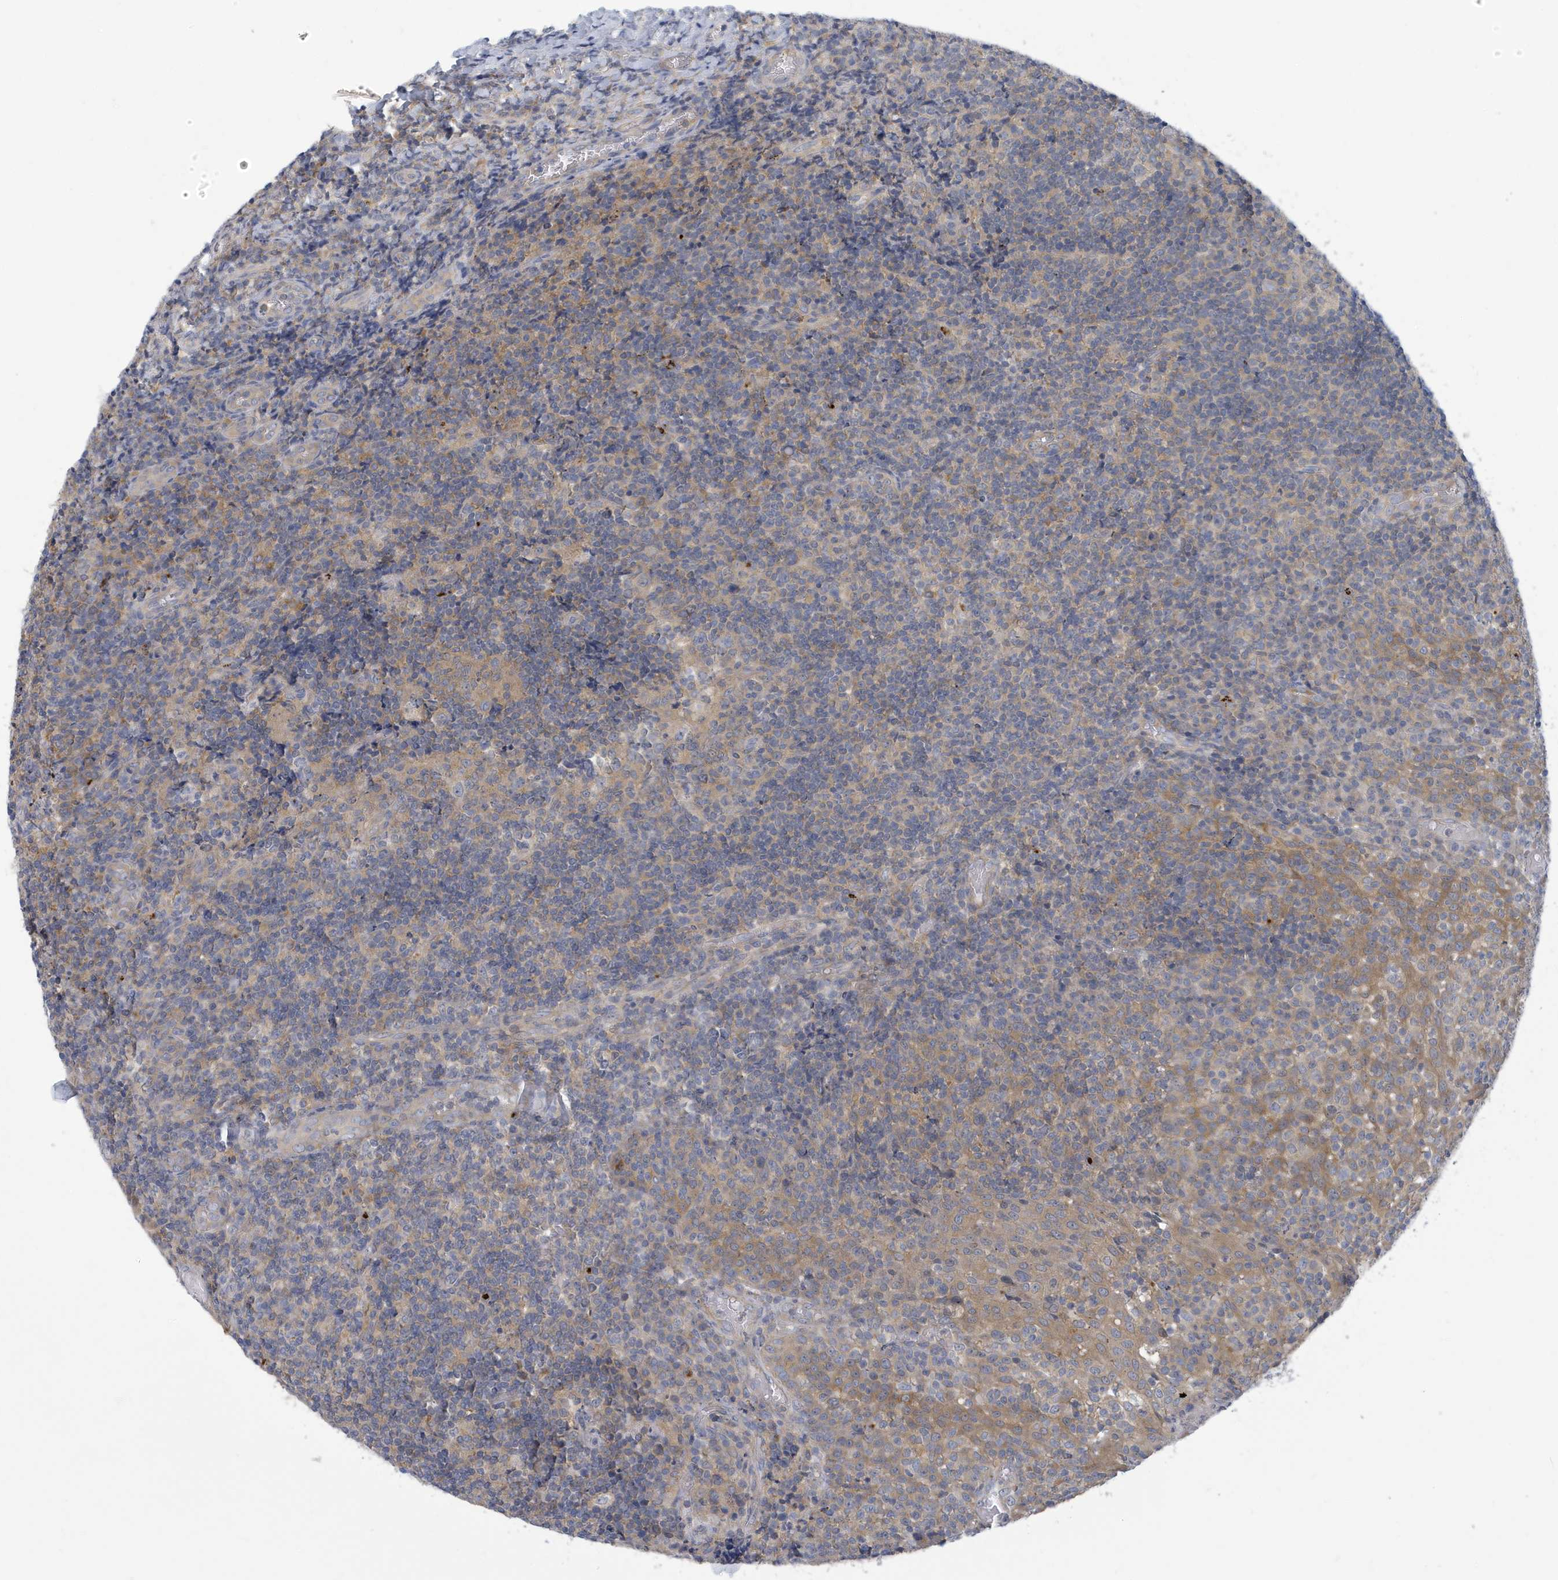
{"staining": {"intensity": "weak", "quantity": ">75%", "location": "cytoplasmic/membranous"}, "tissue": "tonsil", "cell_type": "Germinal center cells", "image_type": "normal", "snomed": [{"axis": "morphology", "description": "Normal tissue, NOS"}, {"axis": "topography", "description": "Tonsil"}], "caption": "Germinal center cells display weak cytoplasmic/membranous staining in approximately >75% of cells in normal tonsil. The protein of interest is stained brown, and the nuclei are stained in blue (DAB (3,3'-diaminobenzidine) IHC with brightfield microscopy, high magnification).", "gene": "VTA1", "patient": {"sex": "female", "age": 19}}